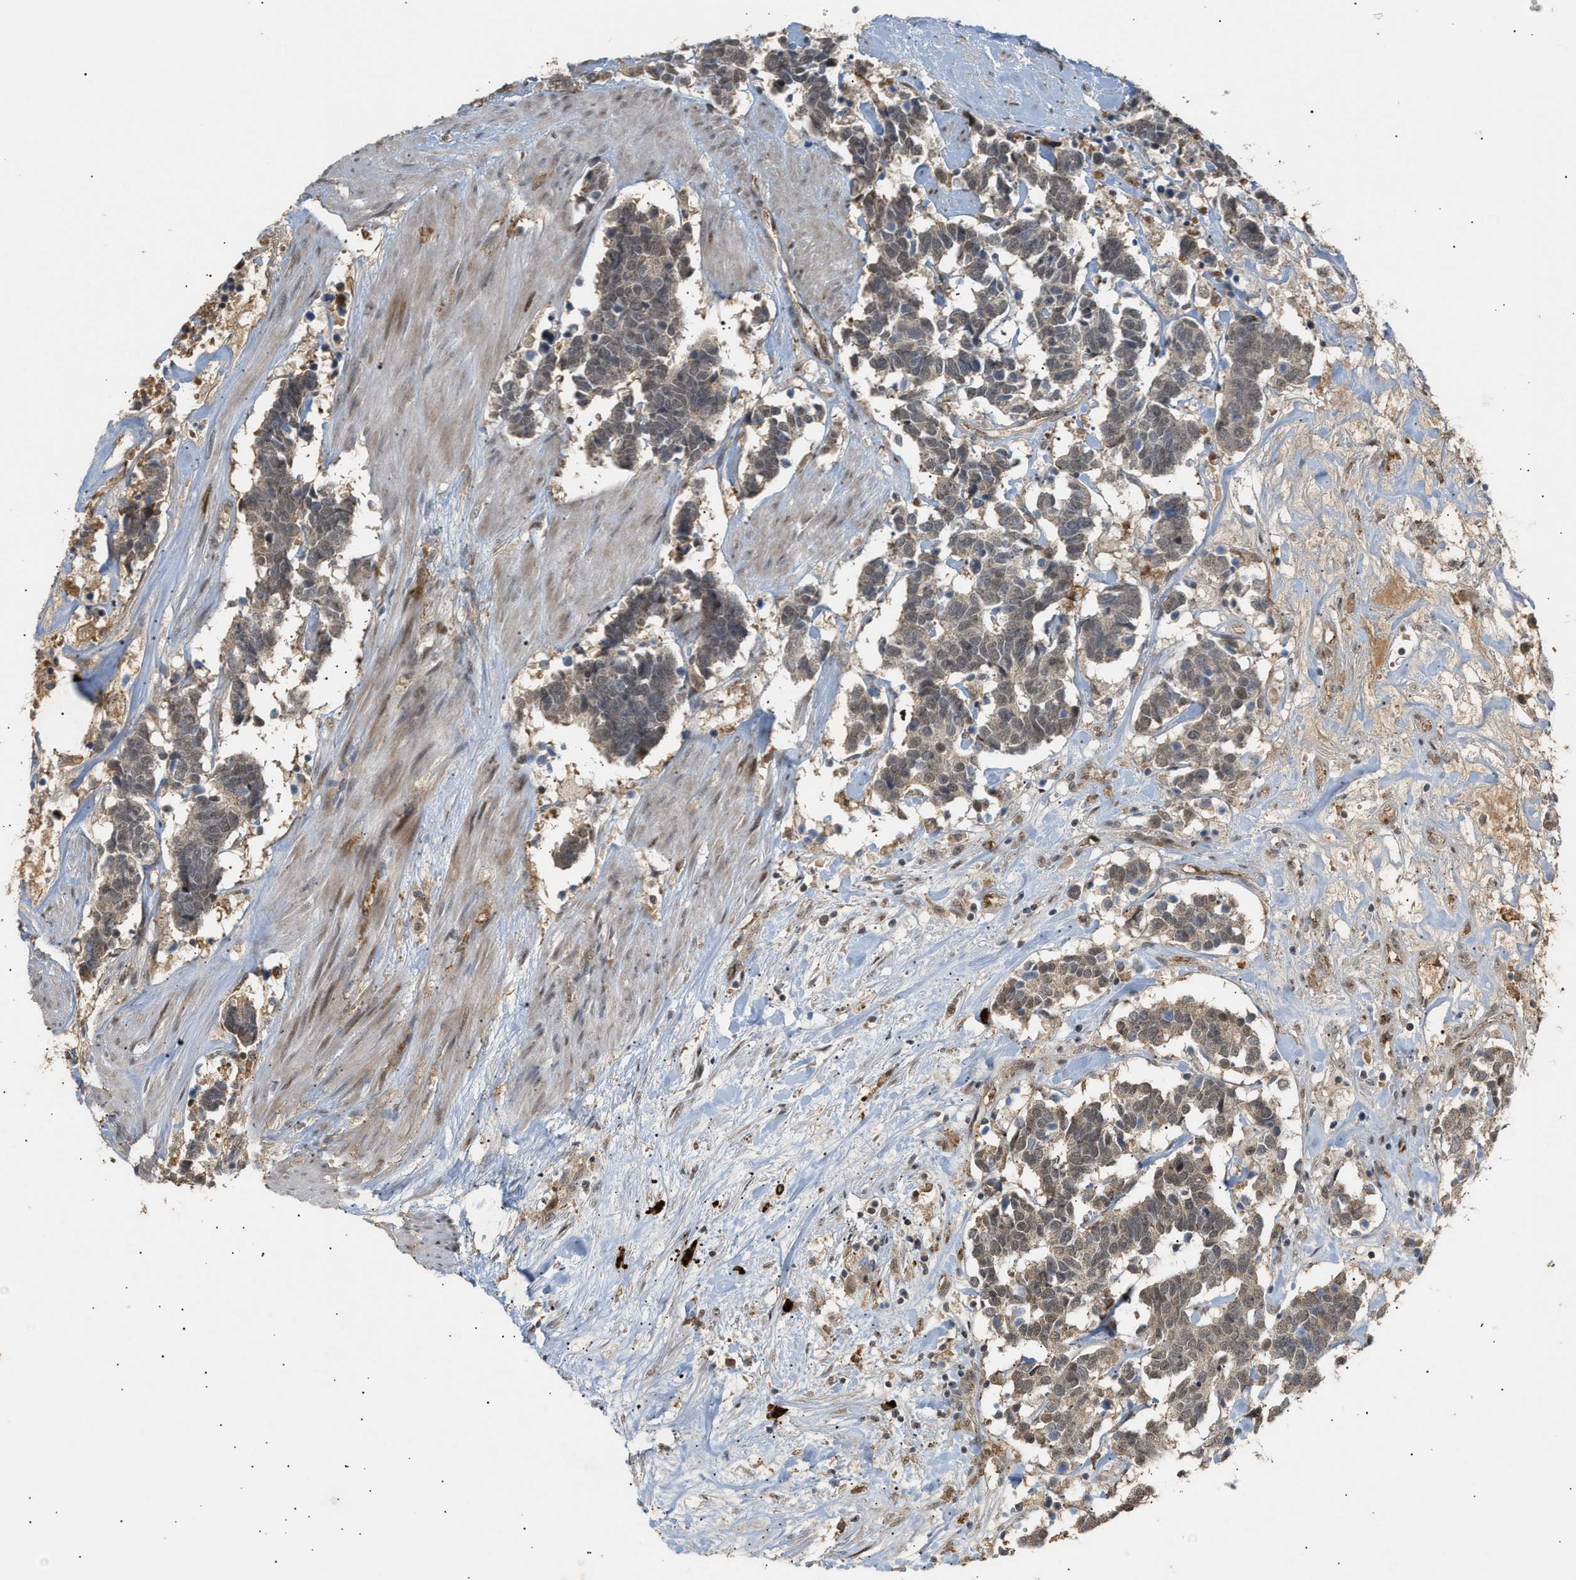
{"staining": {"intensity": "weak", "quantity": "25%-75%", "location": "cytoplasmic/membranous,nuclear"}, "tissue": "carcinoid", "cell_type": "Tumor cells", "image_type": "cancer", "snomed": [{"axis": "morphology", "description": "Carcinoma, NOS"}, {"axis": "morphology", "description": "Carcinoid, malignant, NOS"}, {"axis": "topography", "description": "Urinary bladder"}], "caption": "Immunohistochemical staining of carcinoid displays low levels of weak cytoplasmic/membranous and nuclear staining in approximately 25%-75% of tumor cells.", "gene": "ZFAND5", "patient": {"sex": "male", "age": 57}}